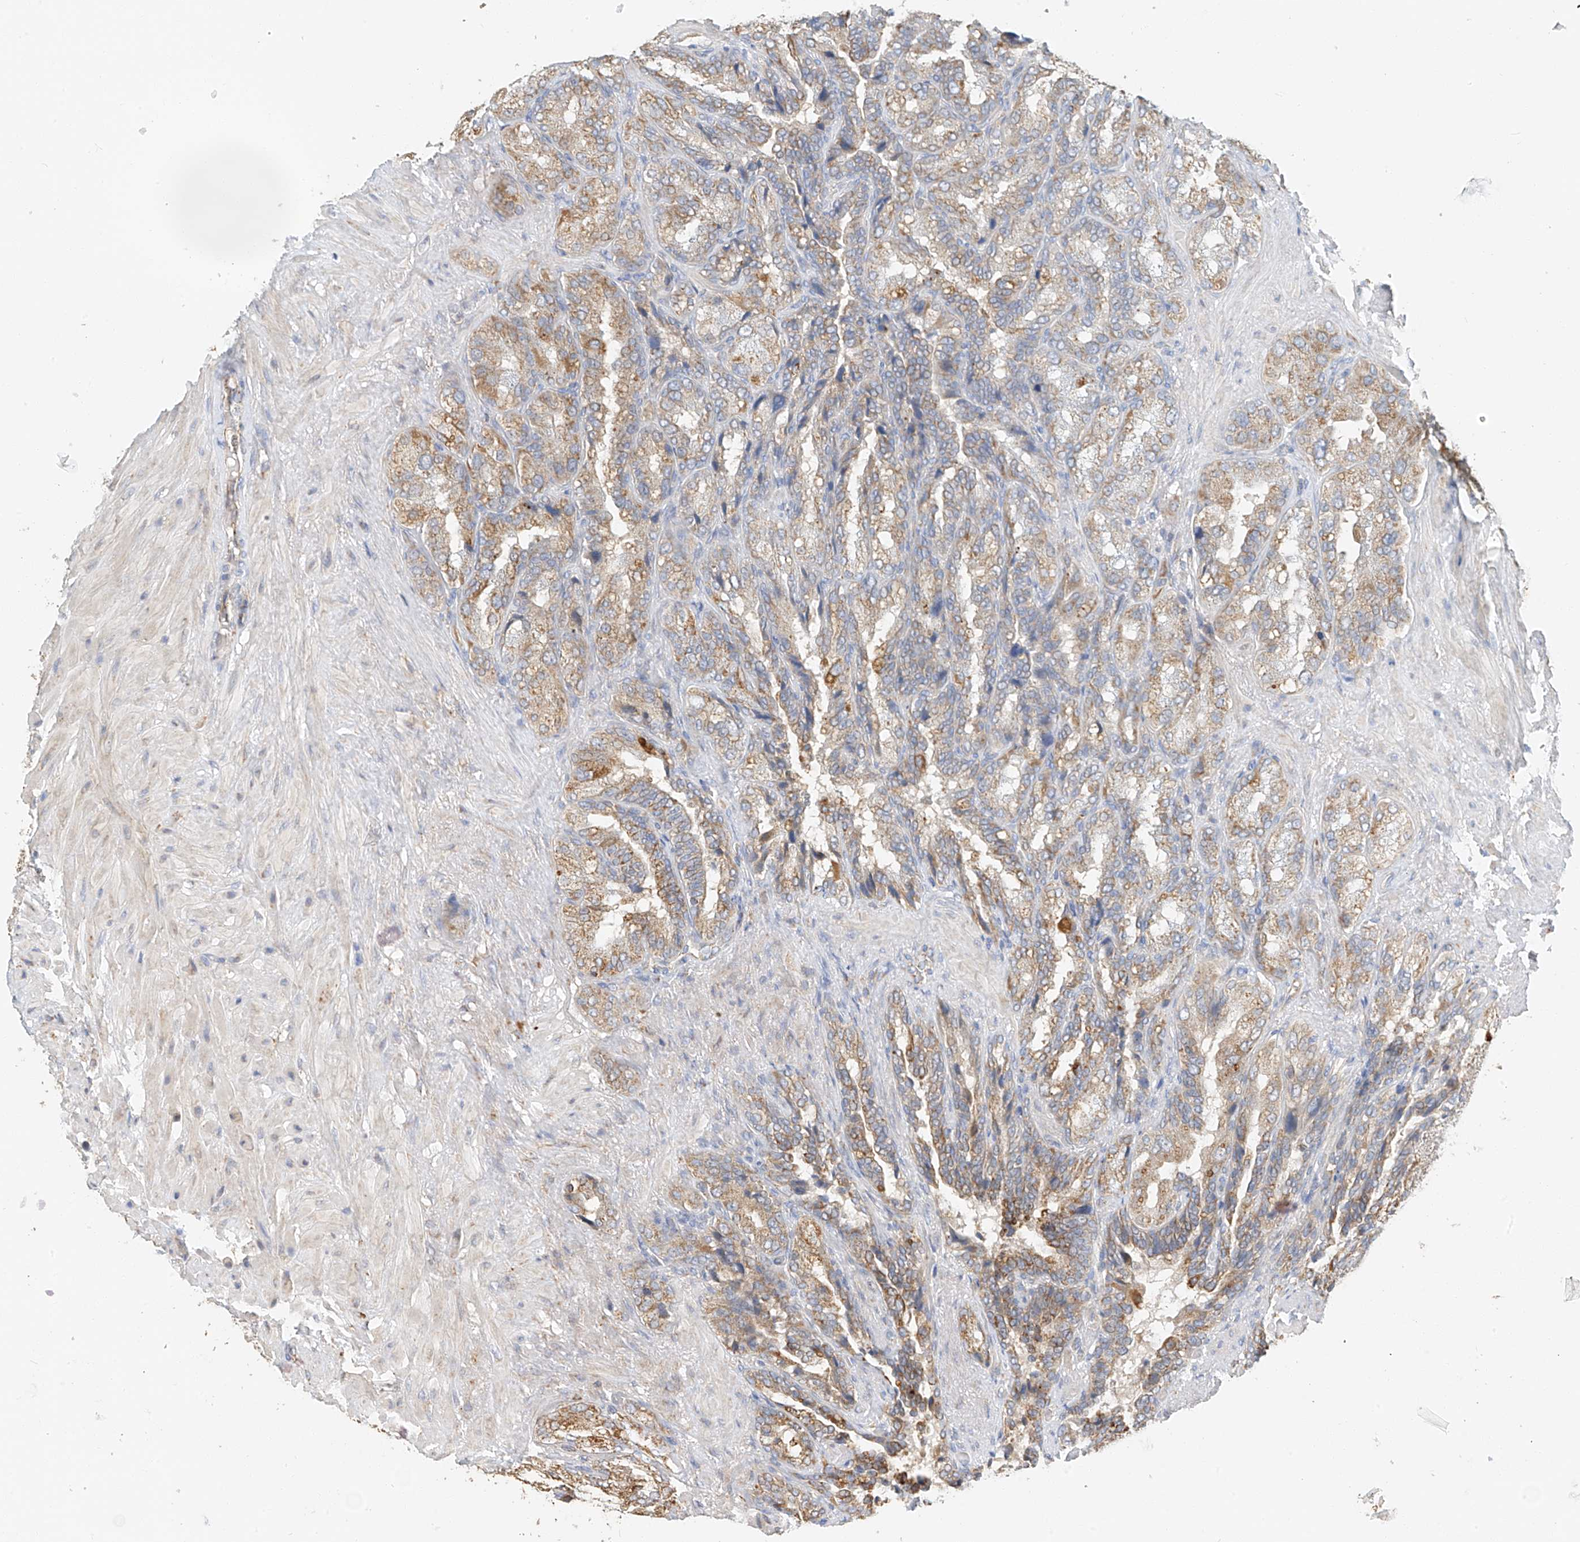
{"staining": {"intensity": "moderate", "quantity": "25%-75%", "location": "cytoplasmic/membranous"}, "tissue": "seminal vesicle", "cell_type": "Glandular cells", "image_type": "normal", "snomed": [{"axis": "morphology", "description": "Normal tissue, NOS"}, {"axis": "topography", "description": "Seminal veicle"}, {"axis": "topography", "description": "Peripheral nerve tissue"}], "caption": "The image displays a brown stain indicating the presence of a protein in the cytoplasmic/membranous of glandular cells in seminal vesicle.", "gene": "YIPF7", "patient": {"sex": "male", "age": 63}}